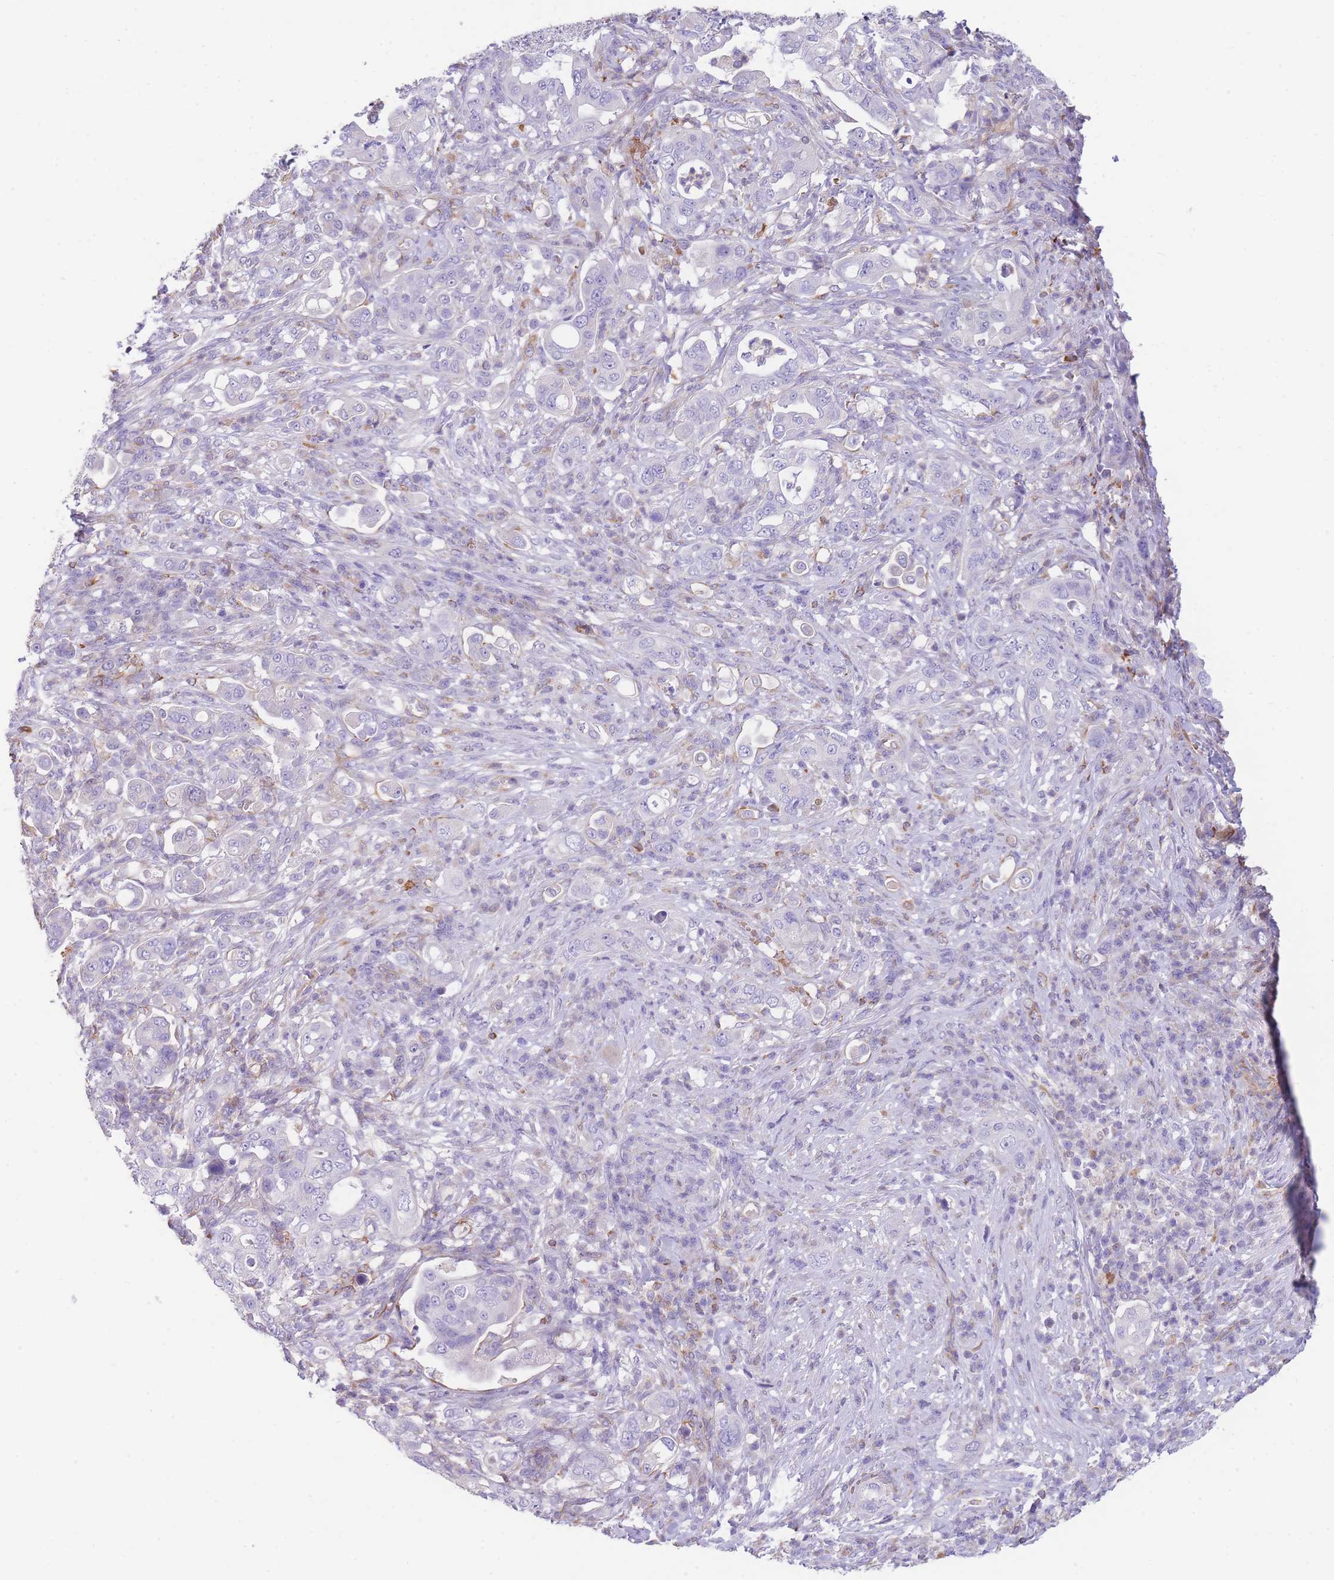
{"staining": {"intensity": "negative", "quantity": "none", "location": "none"}, "tissue": "pancreatic cancer", "cell_type": "Tumor cells", "image_type": "cancer", "snomed": [{"axis": "morphology", "description": "Normal tissue, NOS"}, {"axis": "morphology", "description": "Adenocarcinoma, NOS"}, {"axis": "topography", "description": "Lymph node"}, {"axis": "topography", "description": "Pancreas"}], "caption": "DAB immunohistochemical staining of pancreatic cancer (adenocarcinoma) displays no significant staining in tumor cells.", "gene": "ANKRD53", "patient": {"sex": "female", "age": 67}}